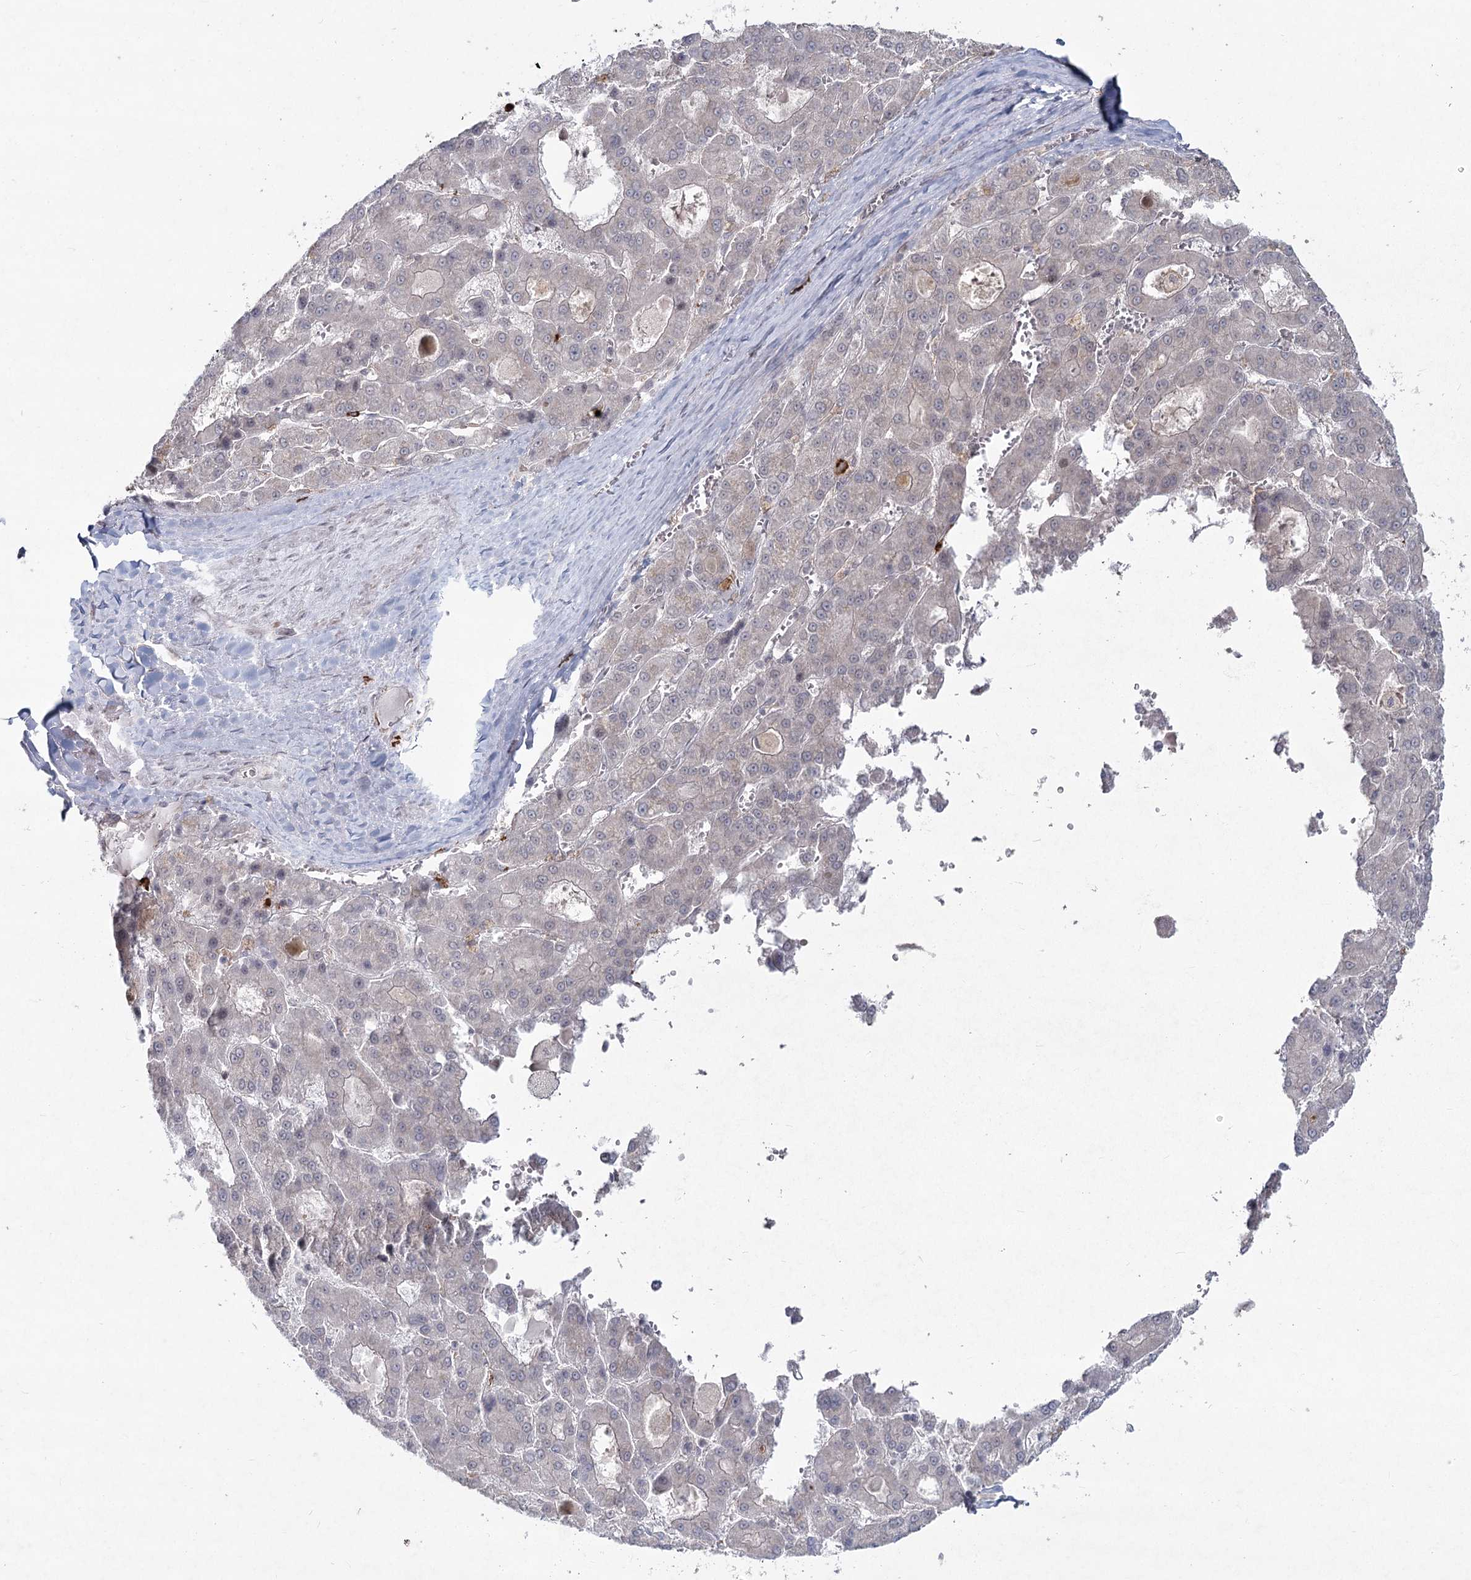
{"staining": {"intensity": "negative", "quantity": "none", "location": "none"}, "tissue": "liver cancer", "cell_type": "Tumor cells", "image_type": "cancer", "snomed": [{"axis": "morphology", "description": "Carcinoma, Hepatocellular, NOS"}, {"axis": "topography", "description": "Liver"}], "caption": "The photomicrograph shows no significant expression in tumor cells of hepatocellular carcinoma (liver).", "gene": "AP2M1", "patient": {"sex": "male", "age": 70}}